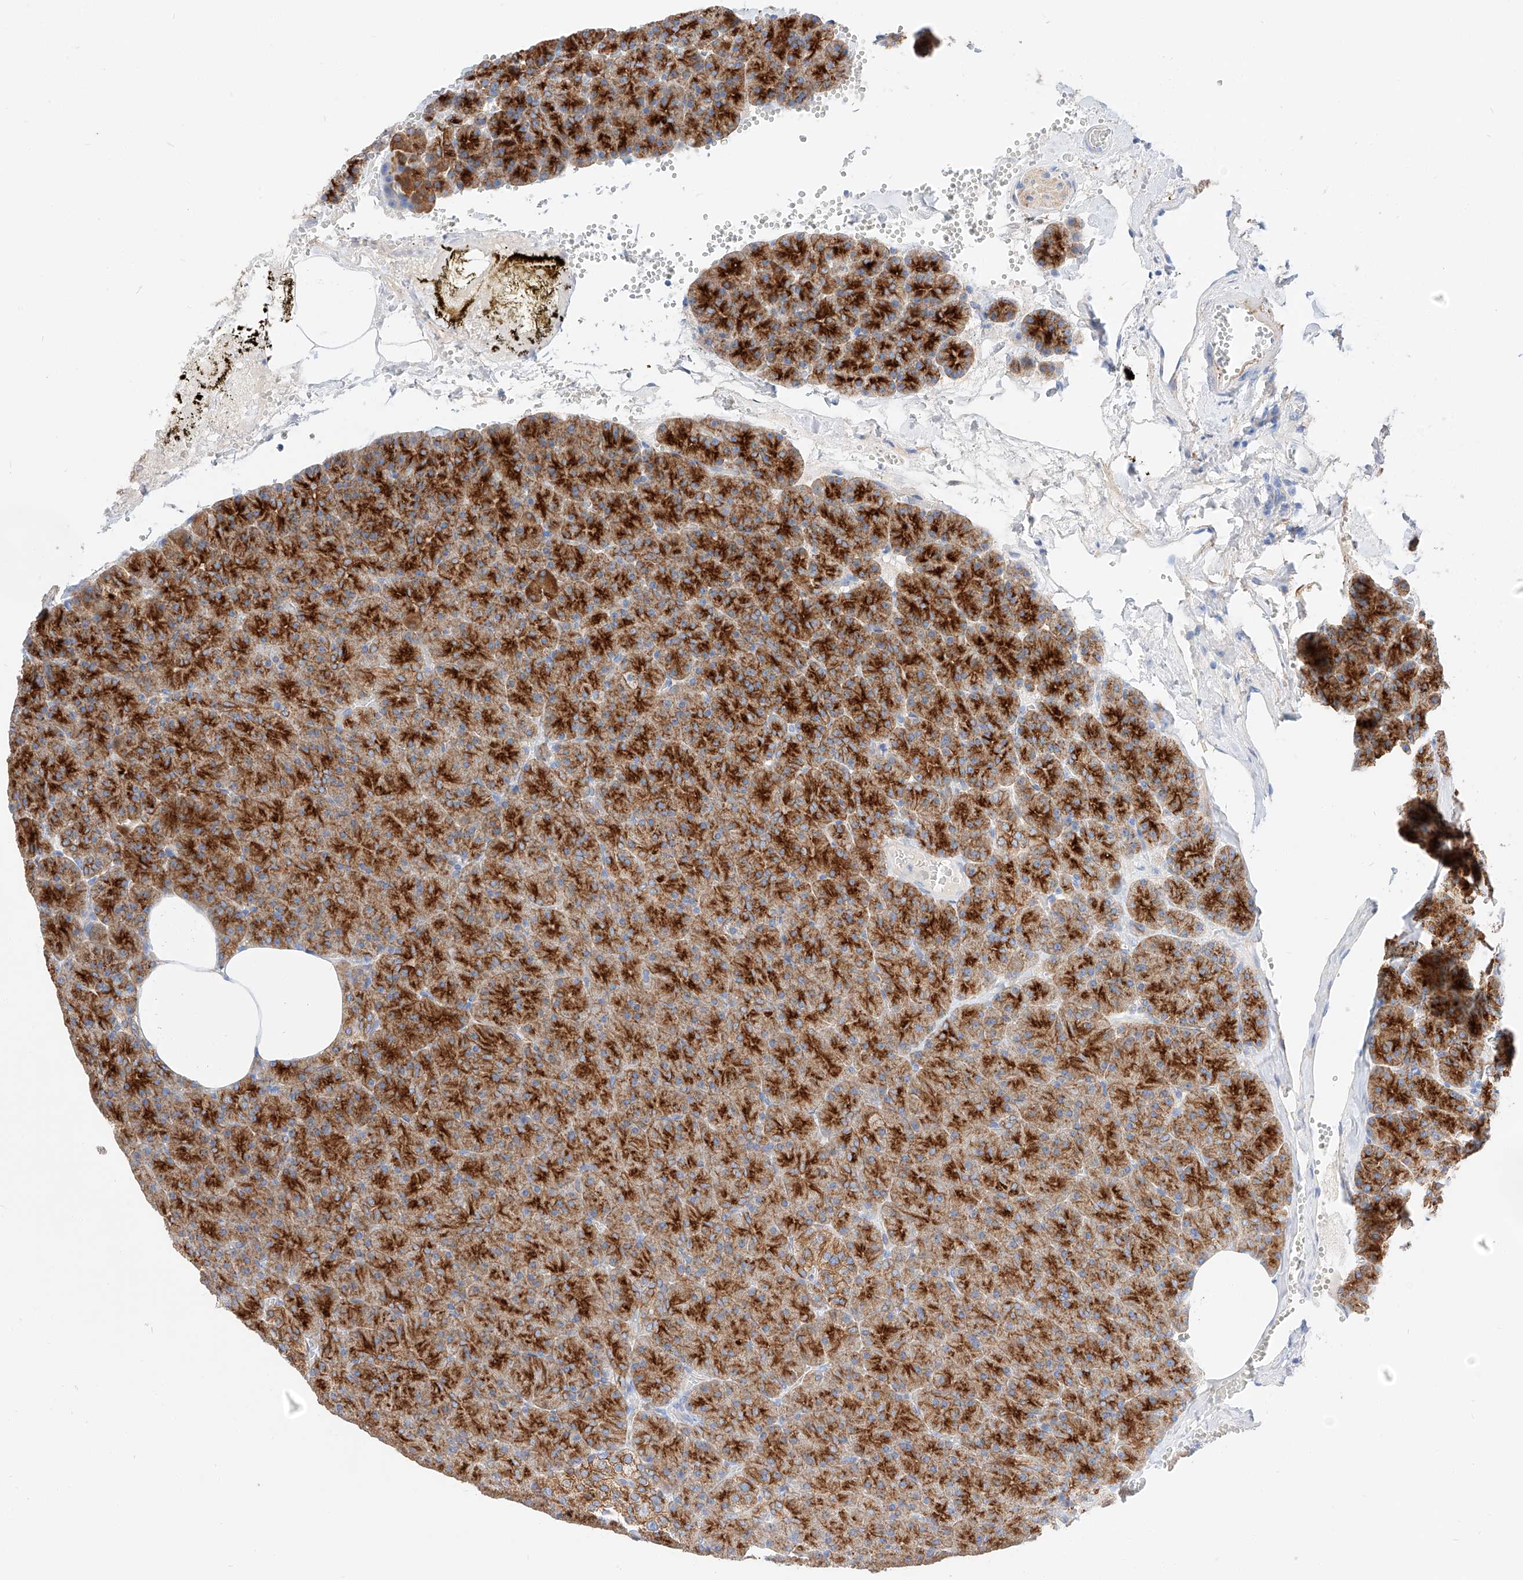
{"staining": {"intensity": "strong", "quantity": ">75%", "location": "cytoplasmic/membranous"}, "tissue": "pancreas", "cell_type": "Exocrine glandular cells", "image_type": "normal", "snomed": [{"axis": "morphology", "description": "Normal tissue, NOS"}, {"axis": "morphology", "description": "Carcinoid, malignant, NOS"}, {"axis": "topography", "description": "Pancreas"}], "caption": "Immunohistochemistry staining of normal pancreas, which exhibits high levels of strong cytoplasmic/membranous expression in approximately >75% of exocrine glandular cells indicating strong cytoplasmic/membranous protein staining. The staining was performed using DAB (3,3'-diaminobenzidine) (brown) for protein detection and nuclei were counterstained in hematoxylin (blue).", "gene": "MAP7", "patient": {"sex": "female", "age": 35}}